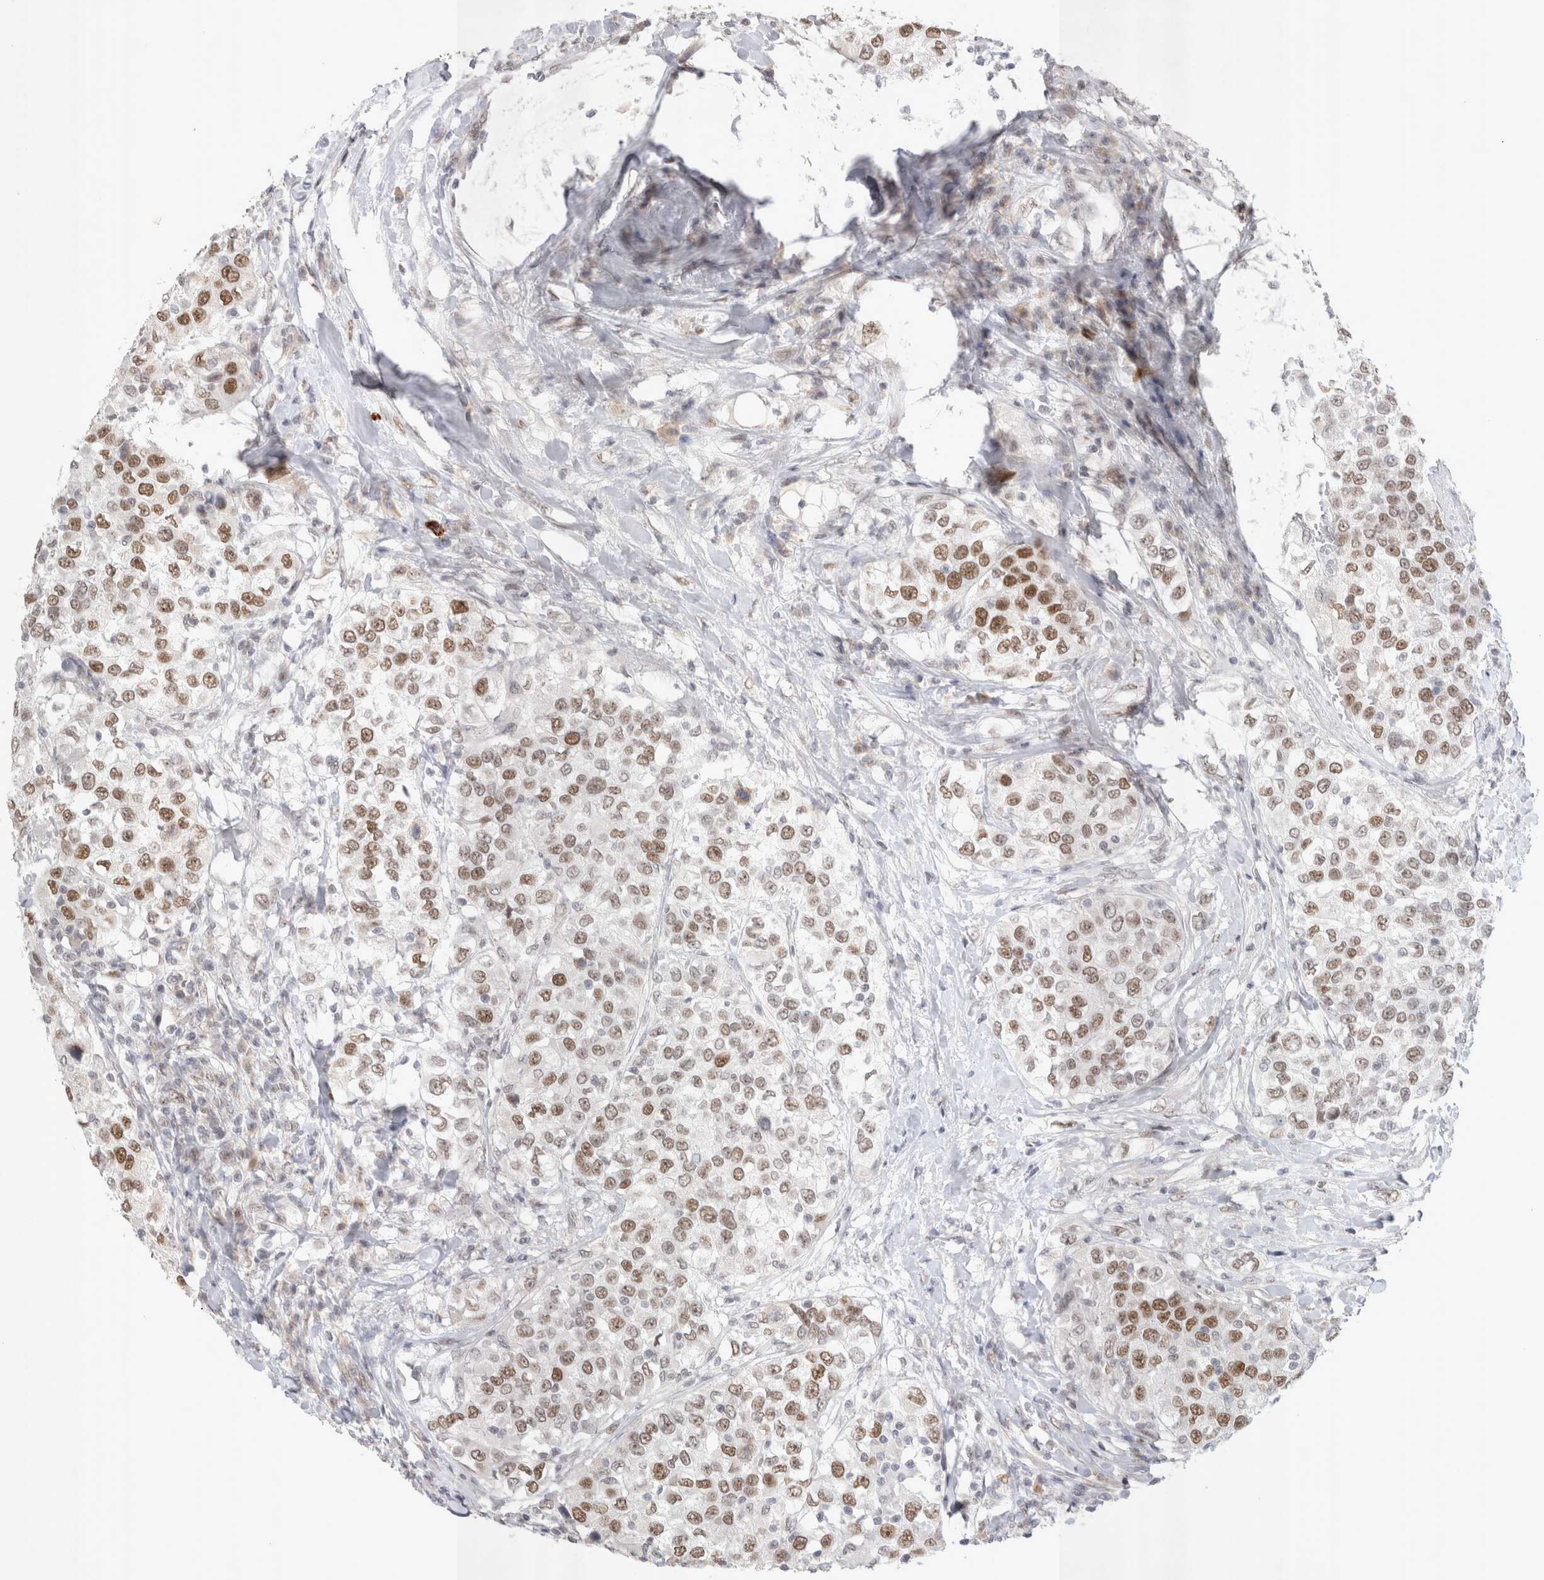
{"staining": {"intensity": "moderate", "quantity": ">75%", "location": "nuclear"}, "tissue": "urothelial cancer", "cell_type": "Tumor cells", "image_type": "cancer", "snomed": [{"axis": "morphology", "description": "Urothelial carcinoma, High grade"}, {"axis": "topography", "description": "Urinary bladder"}], "caption": "Moderate nuclear protein staining is identified in approximately >75% of tumor cells in urothelial cancer.", "gene": "RECQL4", "patient": {"sex": "female", "age": 80}}